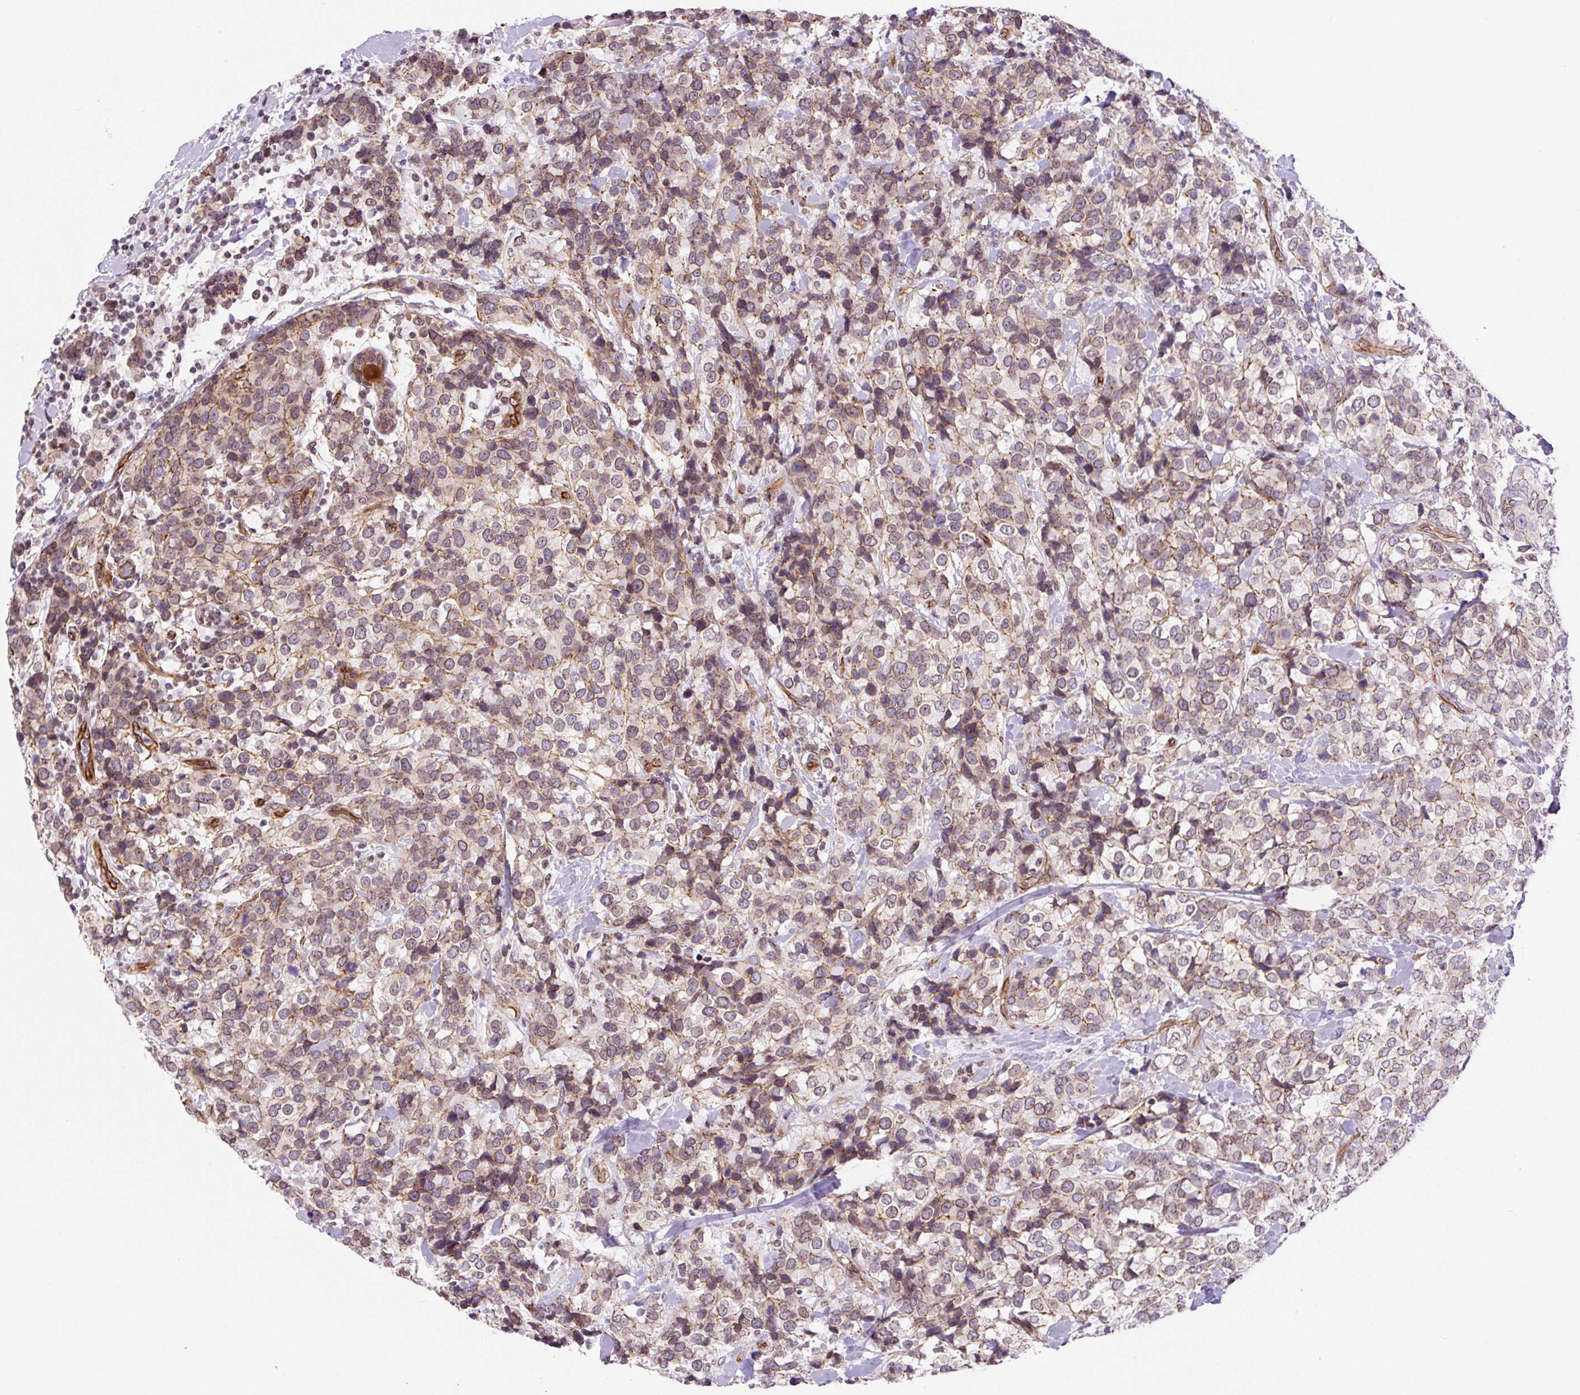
{"staining": {"intensity": "moderate", "quantity": "<25%", "location": "cytoplasmic/membranous"}, "tissue": "breast cancer", "cell_type": "Tumor cells", "image_type": "cancer", "snomed": [{"axis": "morphology", "description": "Lobular carcinoma"}, {"axis": "topography", "description": "Breast"}], "caption": "Immunohistochemistry of breast cancer (lobular carcinoma) displays low levels of moderate cytoplasmic/membranous positivity in about <25% of tumor cells.", "gene": "MYO5C", "patient": {"sex": "female", "age": 59}}